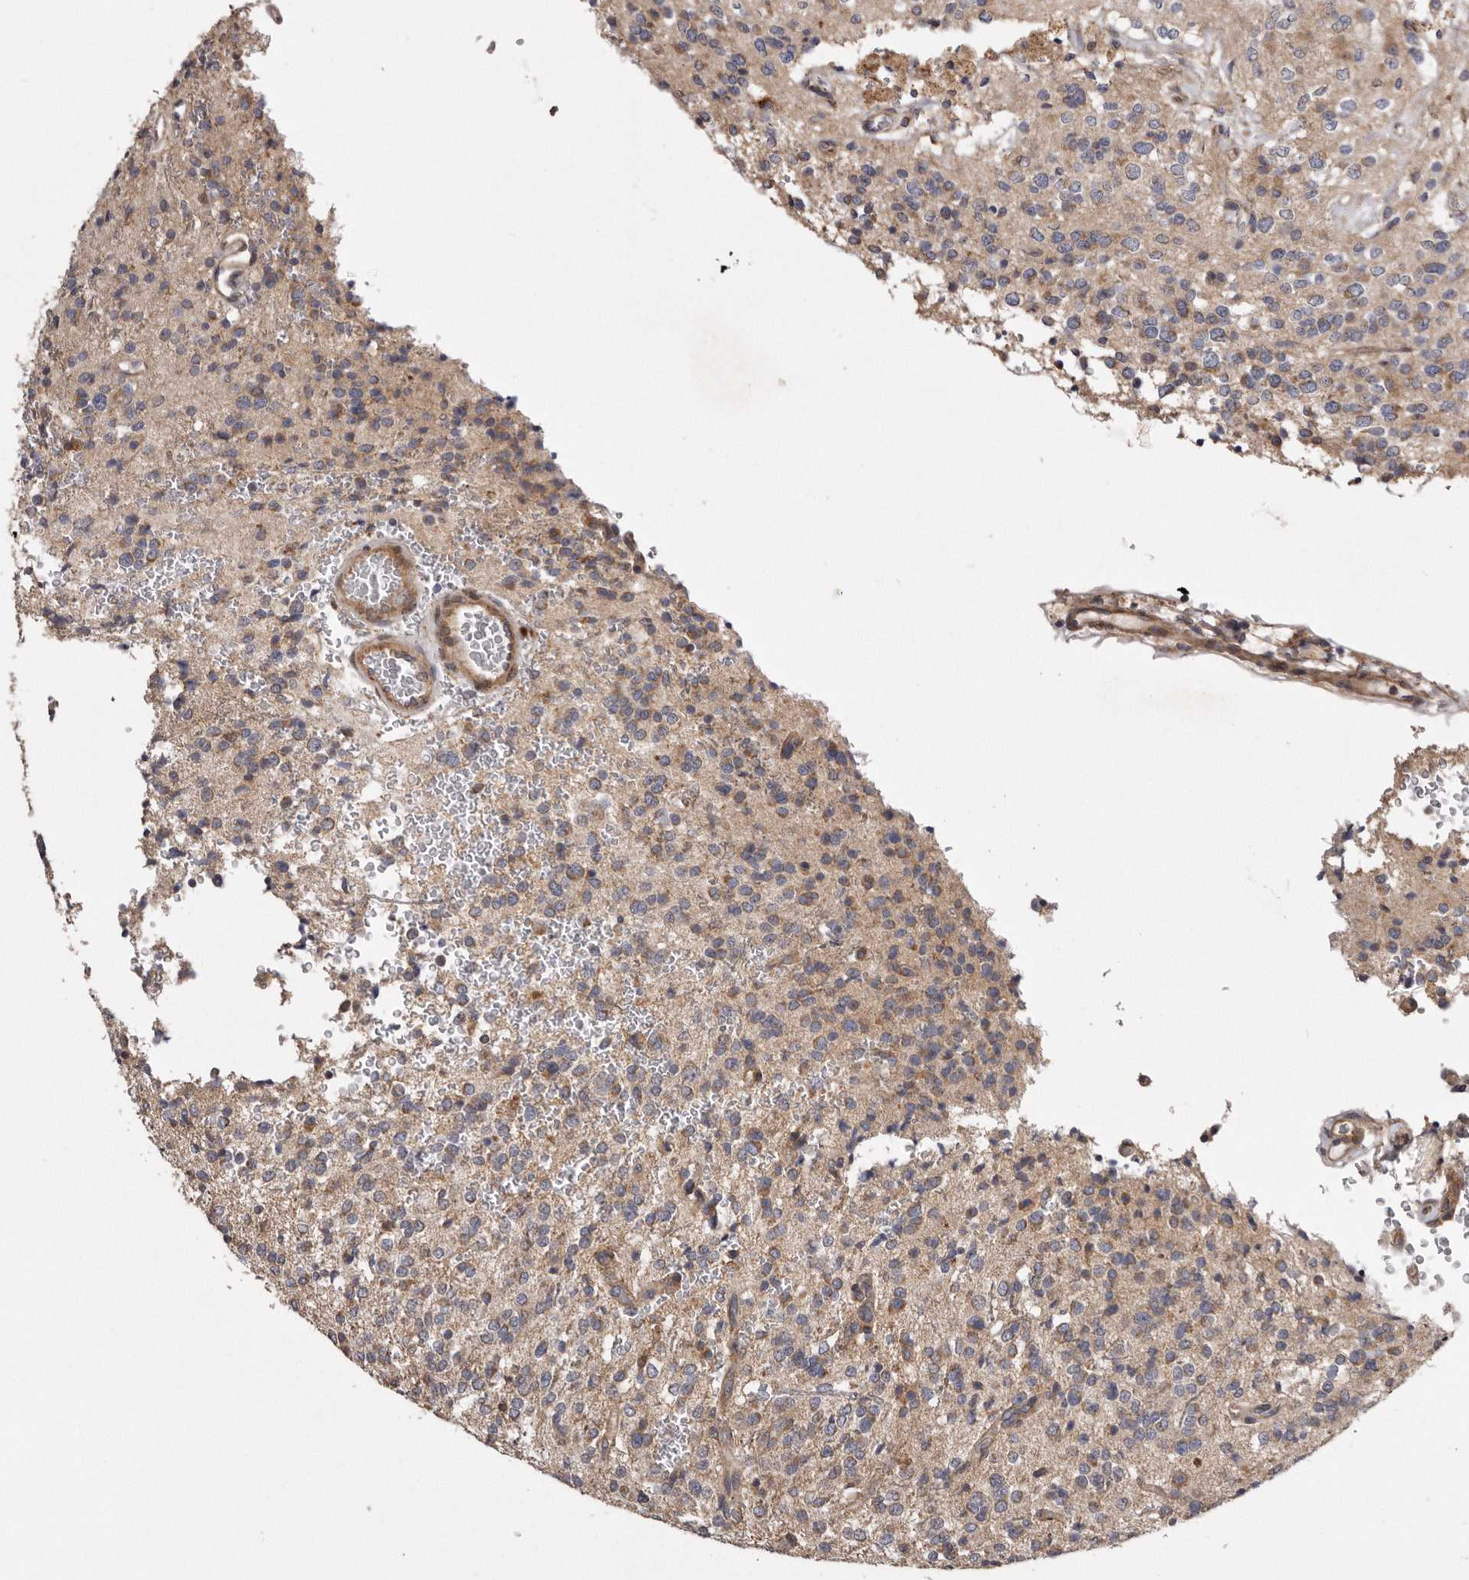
{"staining": {"intensity": "weak", "quantity": "25%-75%", "location": "cytoplasmic/membranous"}, "tissue": "glioma", "cell_type": "Tumor cells", "image_type": "cancer", "snomed": [{"axis": "morphology", "description": "Glioma, malignant, High grade"}, {"axis": "topography", "description": "Brain"}], "caption": "Glioma stained with DAB (3,3'-diaminobenzidine) immunohistochemistry (IHC) shows low levels of weak cytoplasmic/membranous staining in approximately 25%-75% of tumor cells.", "gene": "ARMCX1", "patient": {"sex": "male", "age": 34}}